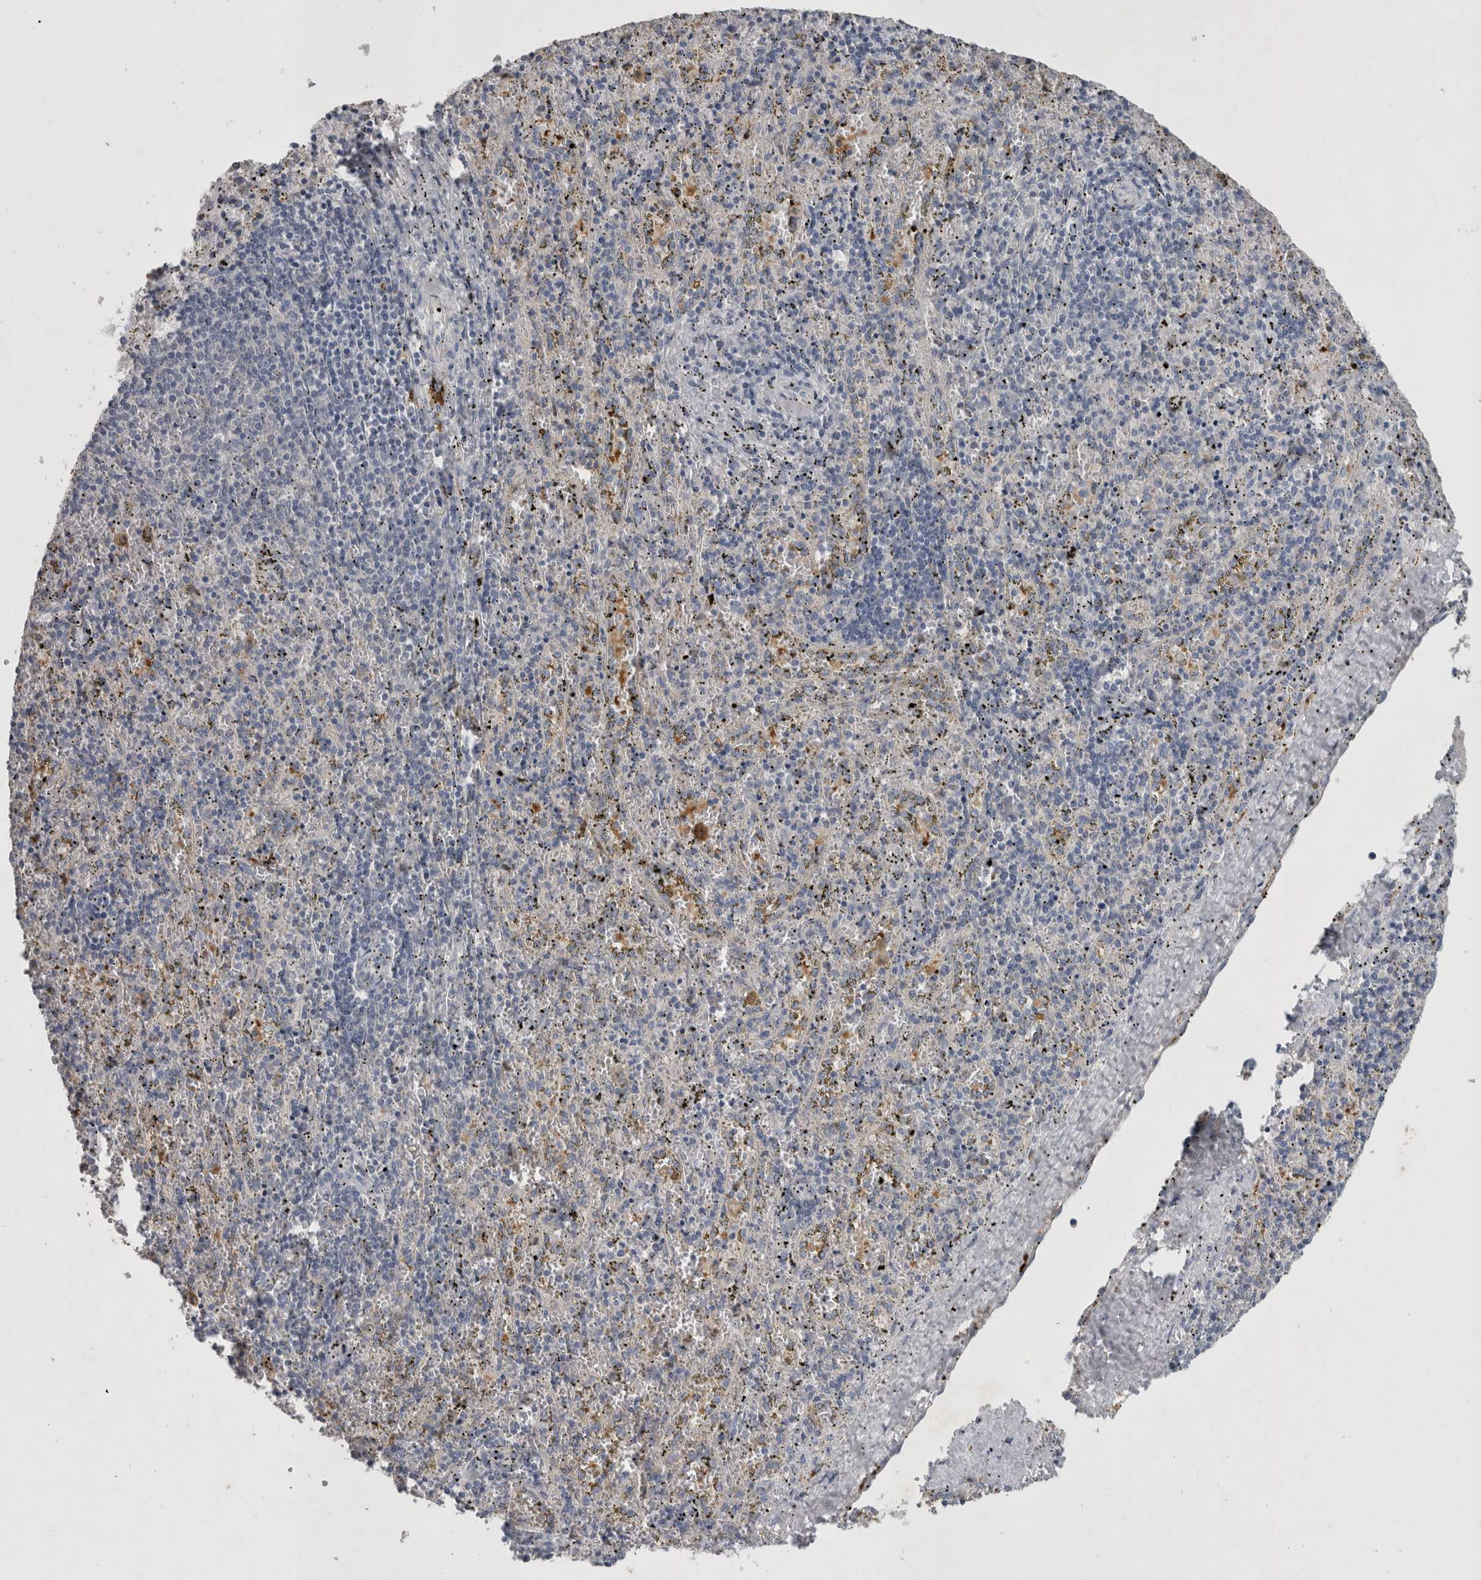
{"staining": {"intensity": "negative", "quantity": "none", "location": "none"}, "tissue": "spleen", "cell_type": "Cells in red pulp", "image_type": "normal", "snomed": [{"axis": "morphology", "description": "Normal tissue, NOS"}, {"axis": "topography", "description": "Spleen"}], "caption": "Photomicrograph shows no protein expression in cells in red pulp of unremarkable spleen. (DAB IHC visualized using brightfield microscopy, high magnification).", "gene": "SLC22A11", "patient": {"sex": "male", "age": 11}}